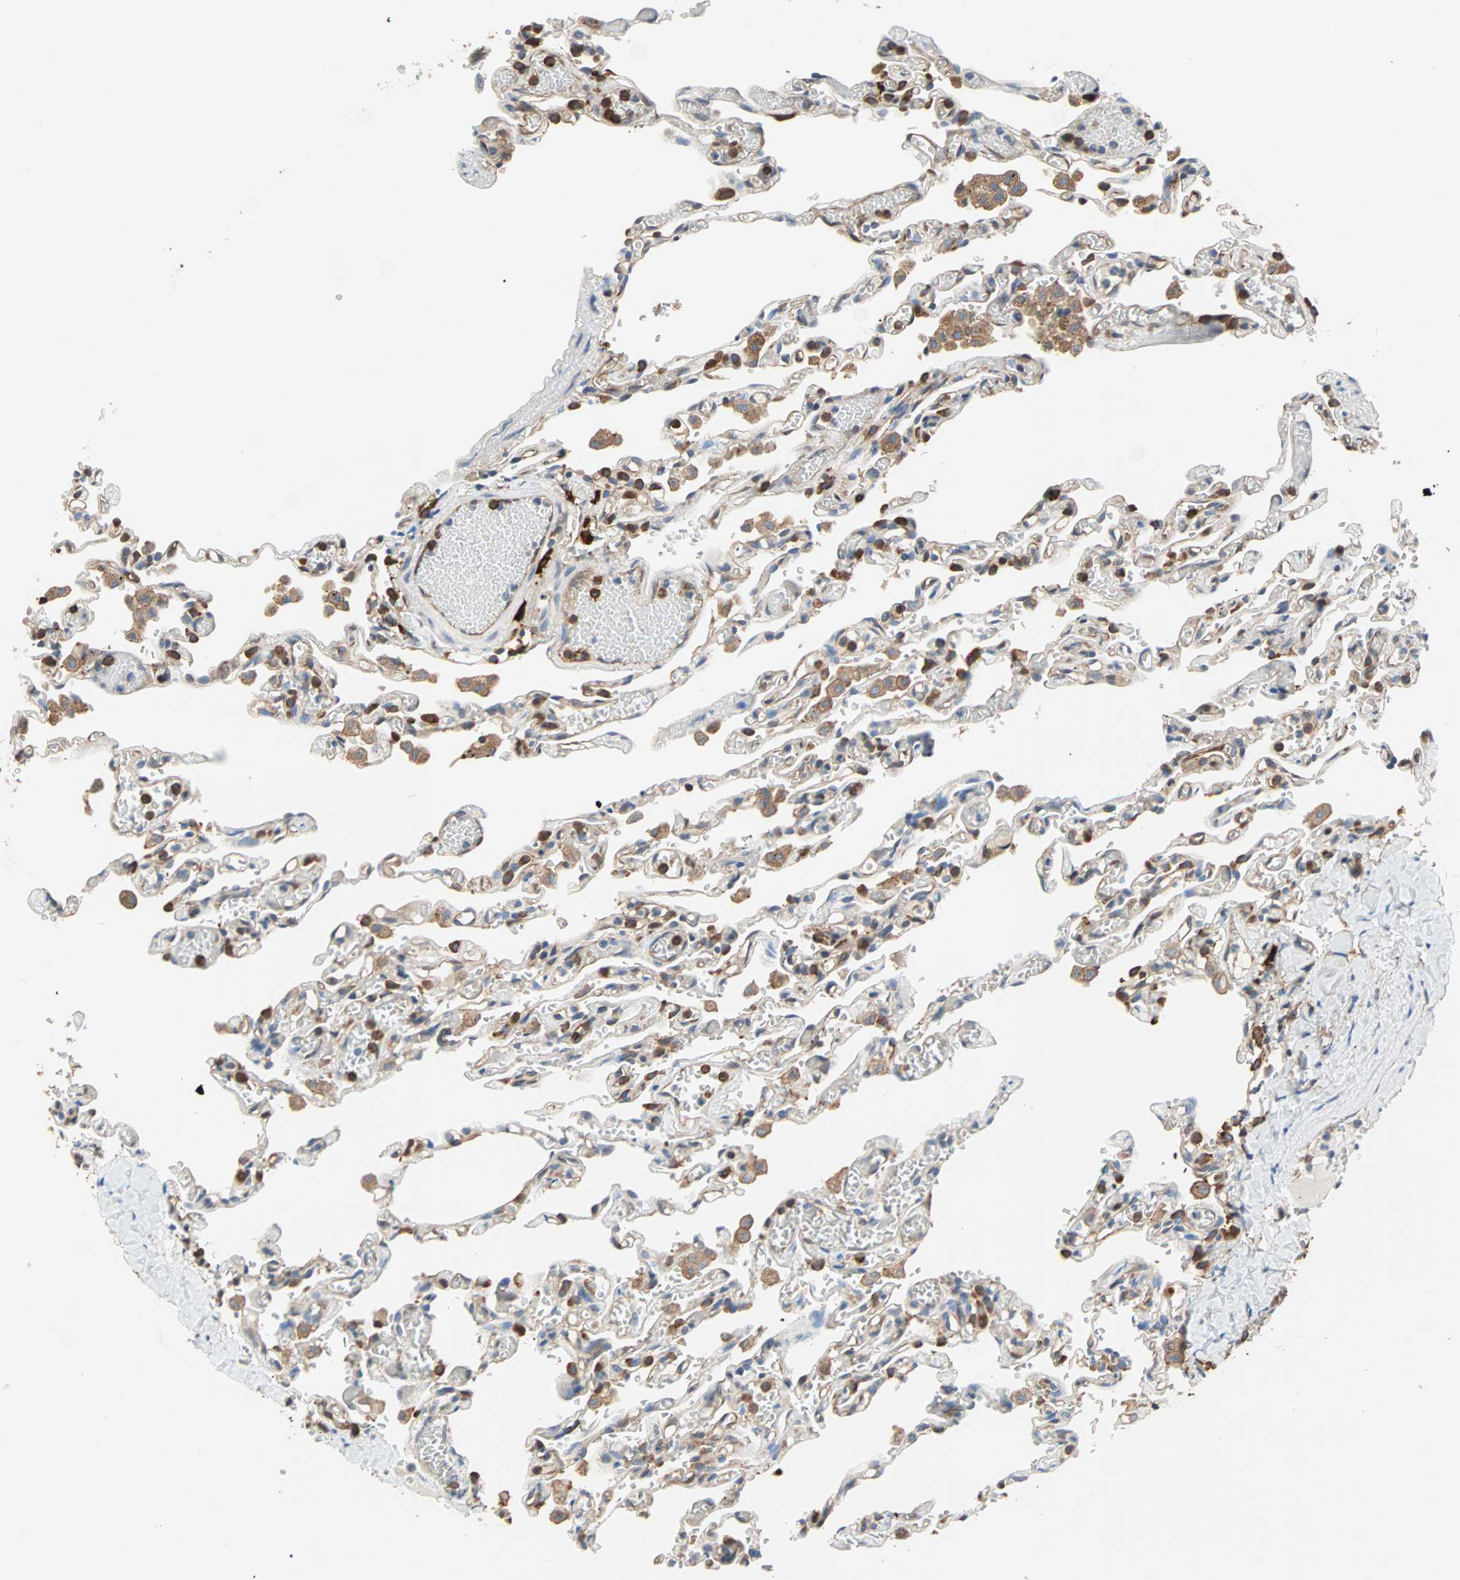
{"staining": {"intensity": "moderate", "quantity": ">75%", "location": "cytoplasmic/membranous"}, "tissue": "lung", "cell_type": "Alveolar cells", "image_type": "normal", "snomed": [{"axis": "morphology", "description": "Normal tissue, NOS"}, {"axis": "topography", "description": "Lung"}], "caption": "Immunohistochemistry histopathology image of unremarkable lung: lung stained using immunohistochemistry reveals medium levels of moderate protein expression localized specifically in the cytoplasmic/membranous of alveolar cells, appearing as a cytoplasmic/membranous brown color.", "gene": "EEF2", "patient": {"sex": "male", "age": 21}}